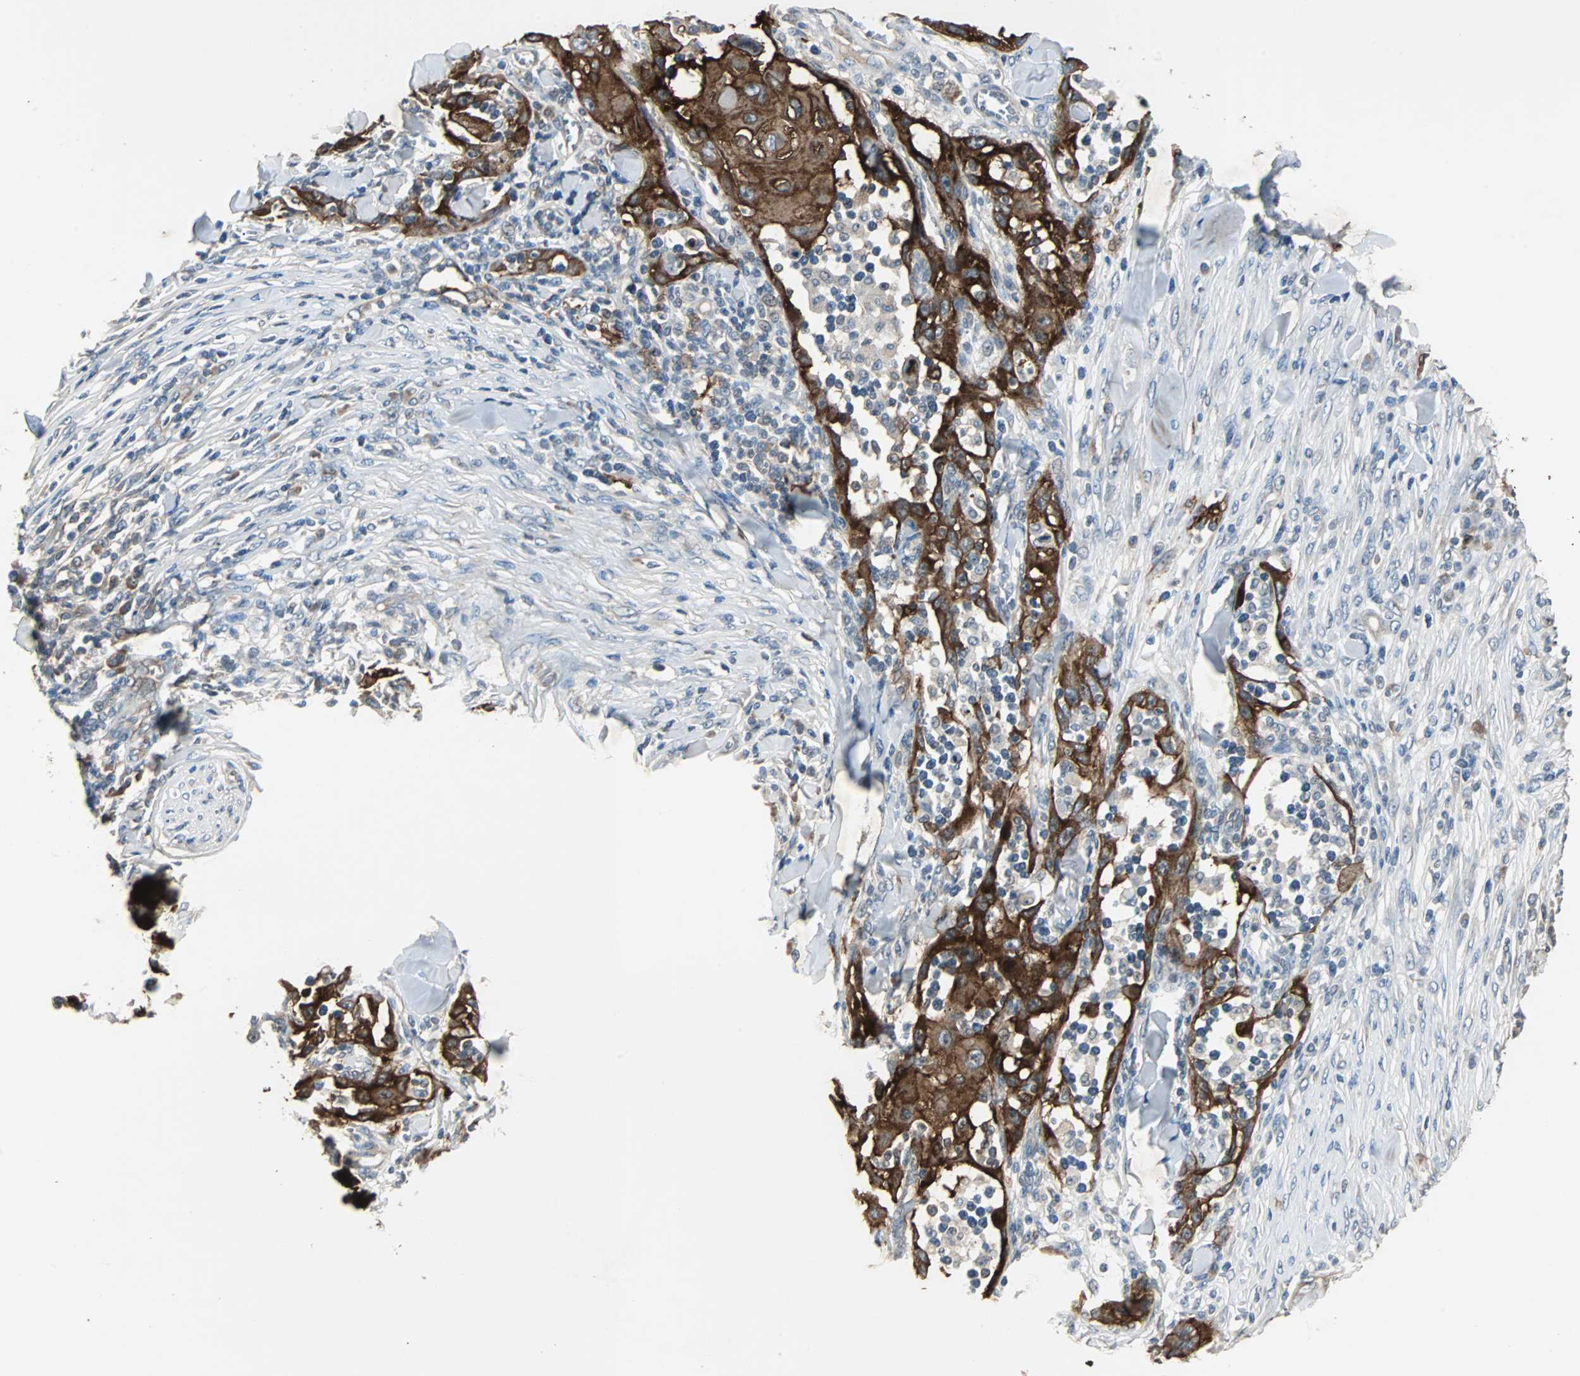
{"staining": {"intensity": "strong", "quantity": ">75%", "location": "cytoplasmic/membranous"}, "tissue": "skin cancer", "cell_type": "Tumor cells", "image_type": "cancer", "snomed": [{"axis": "morphology", "description": "Squamous cell carcinoma, NOS"}, {"axis": "topography", "description": "Skin"}], "caption": "Immunohistochemistry (IHC) of human skin squamous cell carcinoma shows high levels of strong cytoplasmic/membranous staining in approximately >75% of tumor cells. (Stains: DAB (3,3'-diaminobenzidine) in brown, nuclei in blue, Microscopy: brightfield microscopy at high magnification).", "gene": "CMC2", "patient": {"sex": "male", "age": 24}}